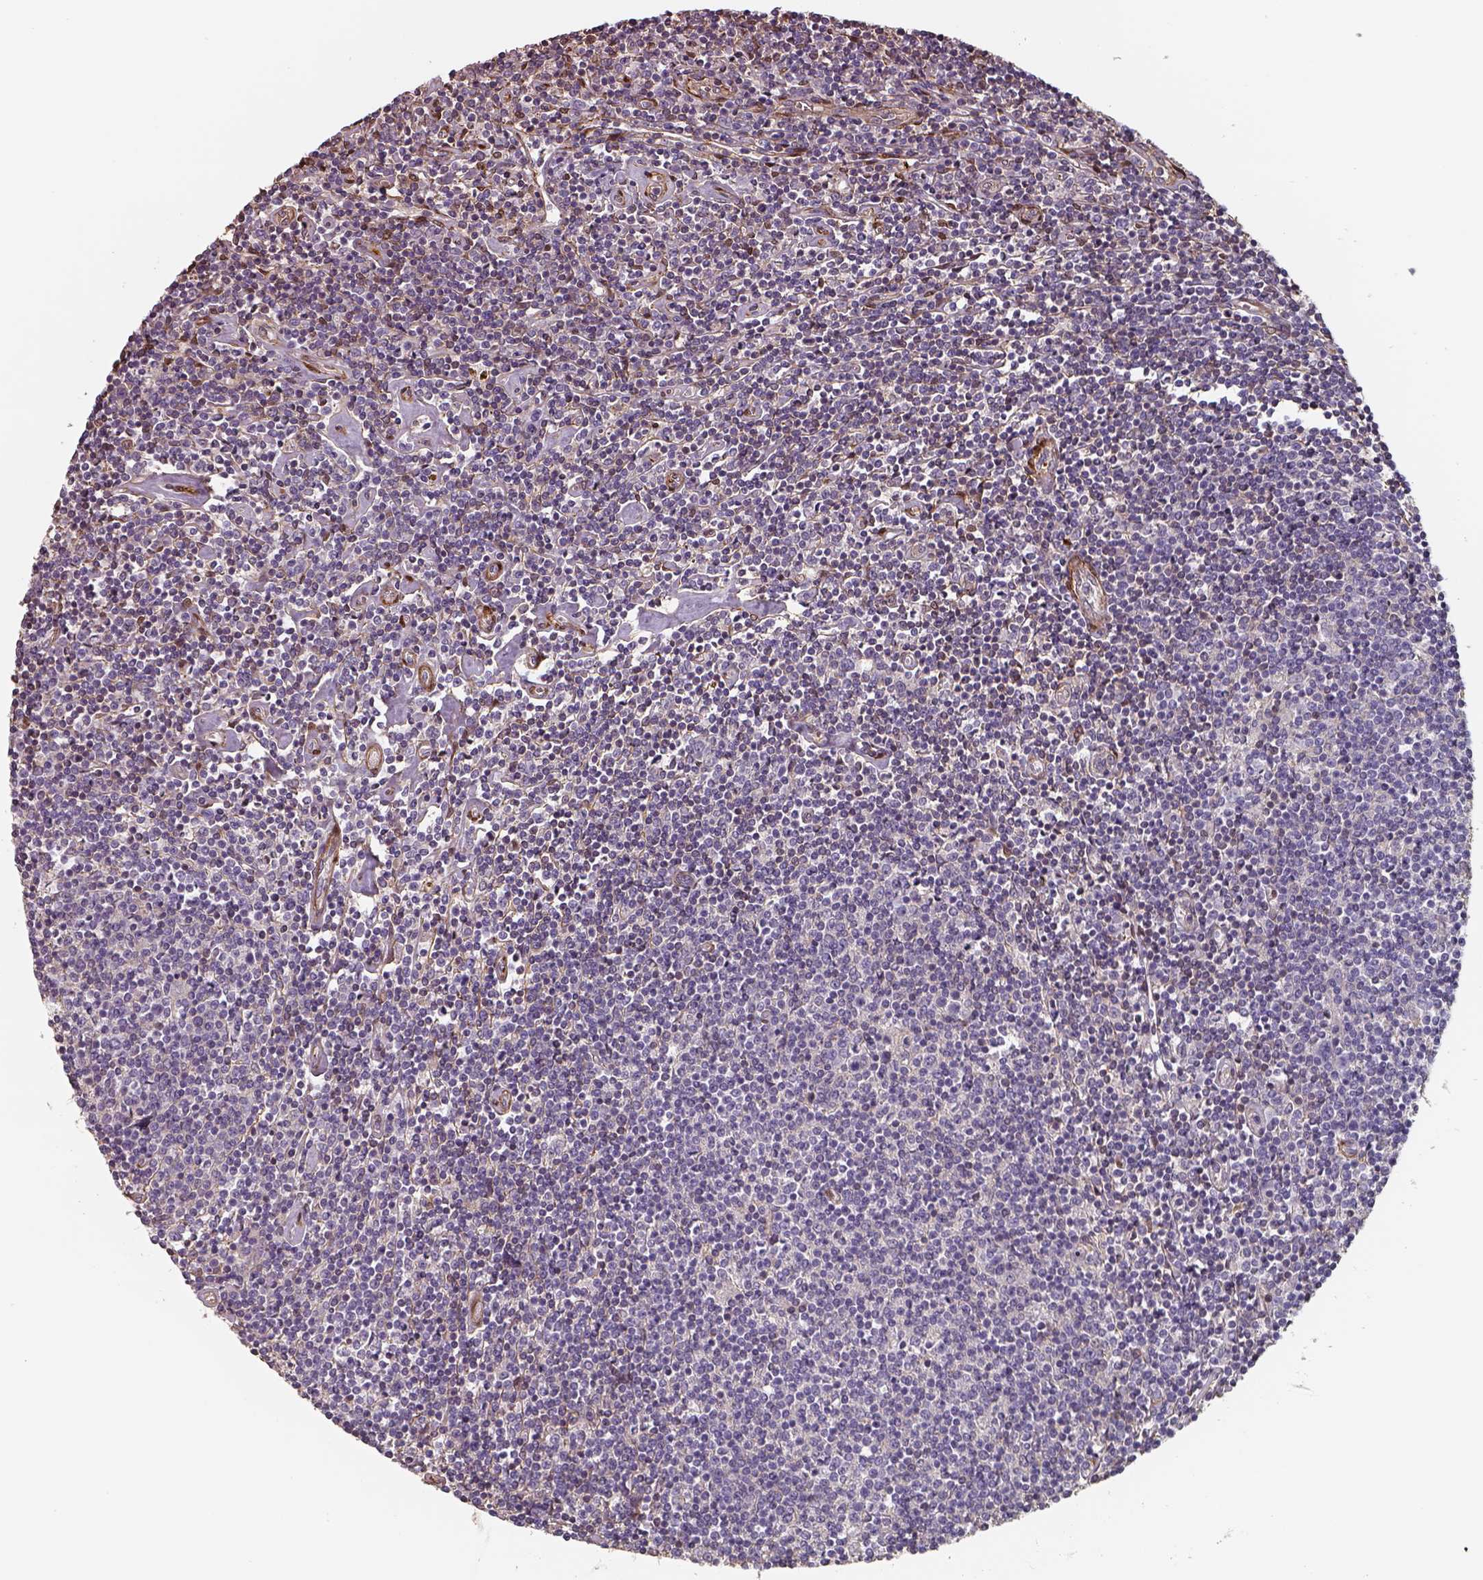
{"staining": {"intensity": "negative", "quantity": "none", "location": "none"}, "tissue": "lymphoma", "cell_type": "Tumor cells", "image_type": "cancer", "snomed": [{"axis": "morphology", "description": "Hodgkin's disease, NOS"}, {"axis": "topography", "description": "Lymph node"}], "caption": "The immunohistochemistry histopathology image has no significant expression in tumor cells of lymphoma tissue.", "gene": "ISYNA1", "patient": {"sex": "male", "age": 40}}